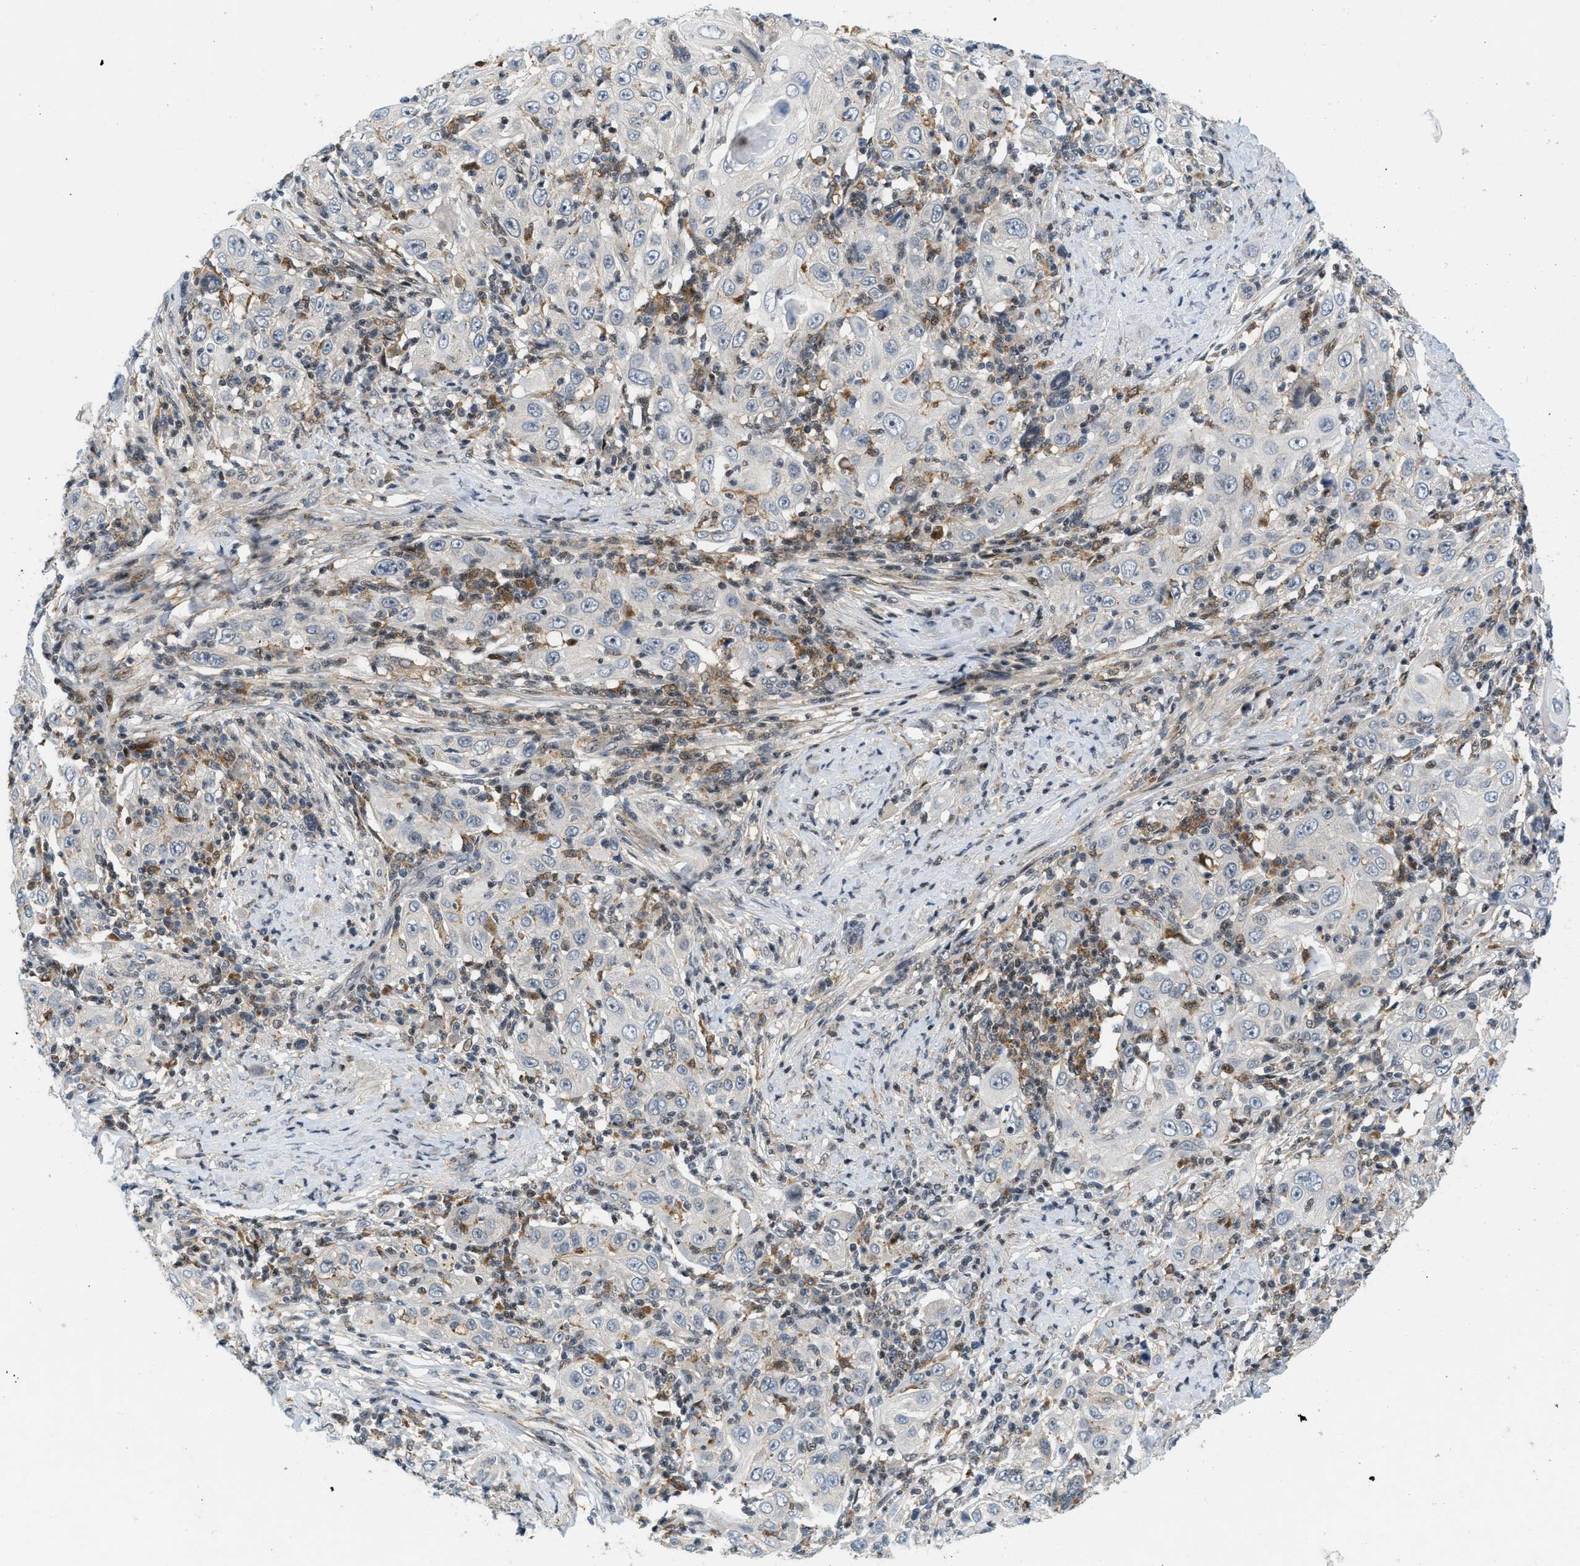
{"staining": {"intensity": "negative", "quantity": "none", "location": "none"}, "tissue": "skin cancer", "cell_type": "Tumor cells", "image_type": "cancer", "snomed": [{"axis": "morphology", "description": "Squamous cell carcinoma, NOS"}, {"axis": "topography", "description": "Skin"}], "caption": "The histopathology image shows no staining of tumor cells in skin cancer (squamous cell carcinoma). (DAB IHC visualized using brightfield microscopy, high magnification).", "gene": "ING1", "patient": {"sex": "female", "age": 88}}